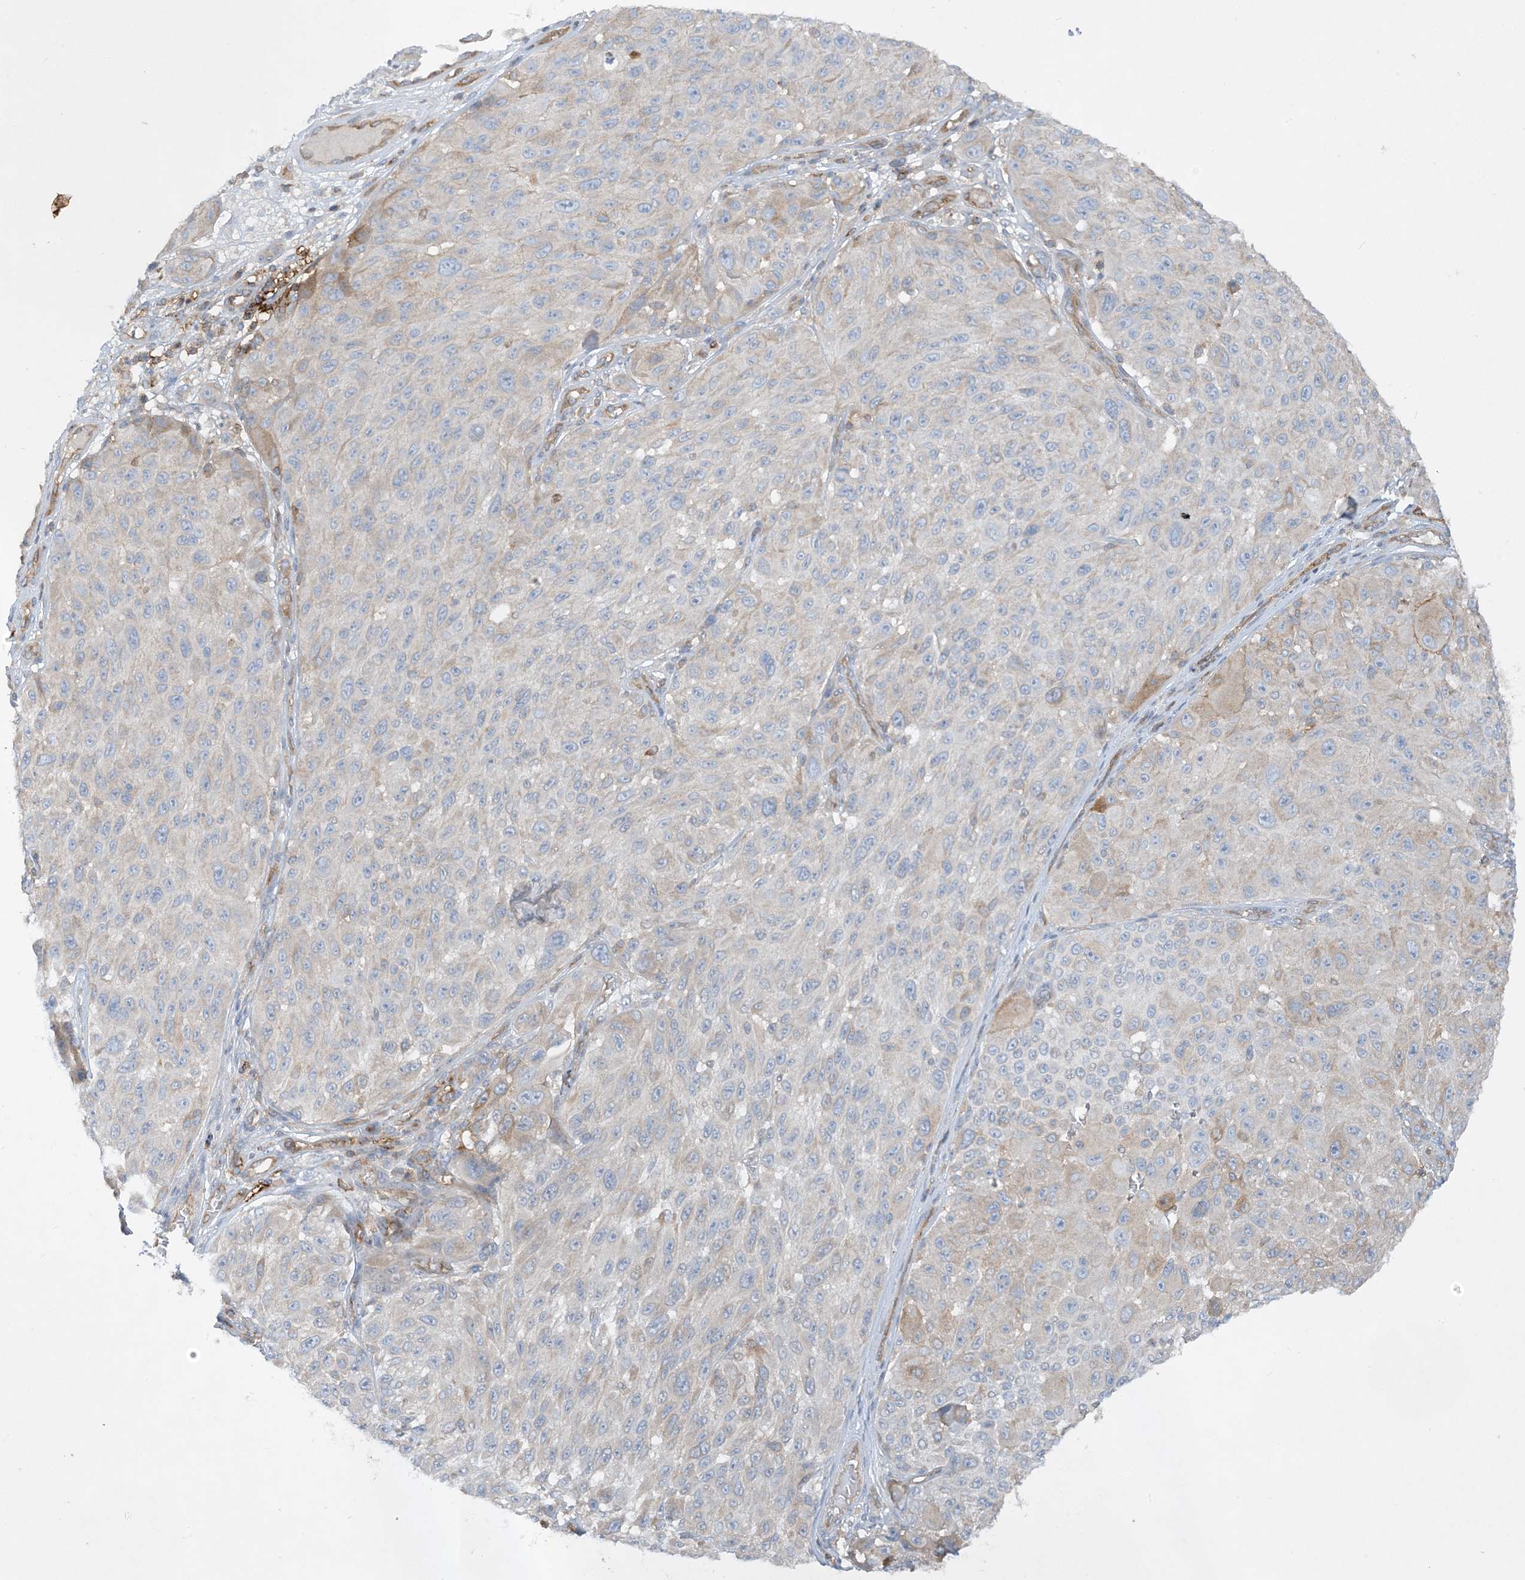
{"staining": {"intensity": "weak", "quantity": "<25%", "location": "cytoplasmic/membranous"}, "tissue": "melanoma", "cell_type": "Tumor cells", "image_type": "cancer", "snomed": [{"axis": "morphology", "description": "Malignant melanoma, NOS"}, {"axis": "topography", "description": "Skin"}], "caption": "Tumor cells are negative for protein expression in human malignant melanoma.", "gene": "HLA-E", "patient": {"sex": "male", "age": 83}}